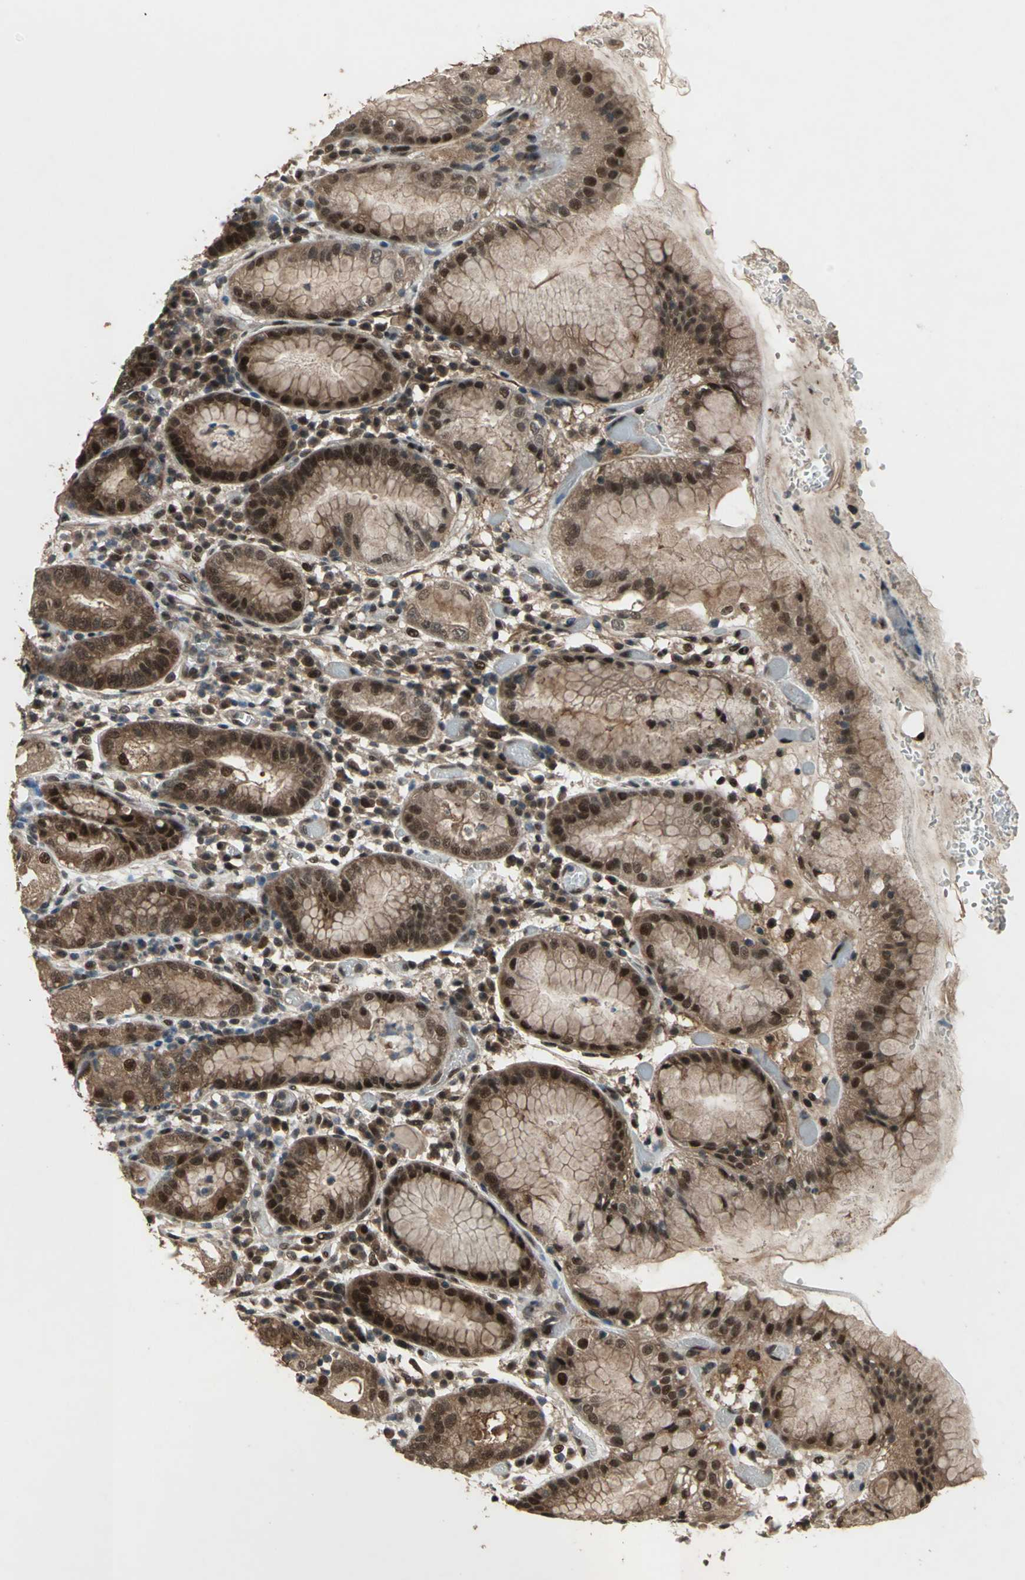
{"staining": {"intensity": "strong", "quantity": ">75%", "location": "cytoplasmic/membranous,nuclear"}, "tissue": "stomach", "cell_type": "Glandular cells", "image_type": "normal", "snomed": [{"axis": "morphology", "description": "Normal tissue, NOS"}, {"axis": "topography", "description": "Stomach"}, {"axis": "topography", "description": "Stomach, lower"}], "caption": "Immunohistochemical staining of normal stomach reveals high levels of strong cytoplasmic/membranous,nuclear expression in about >75% of glandular cells. Nuclei are stained in blue.", "gene": "COPS5", "patient": {"sex": "female", "age": 75}}